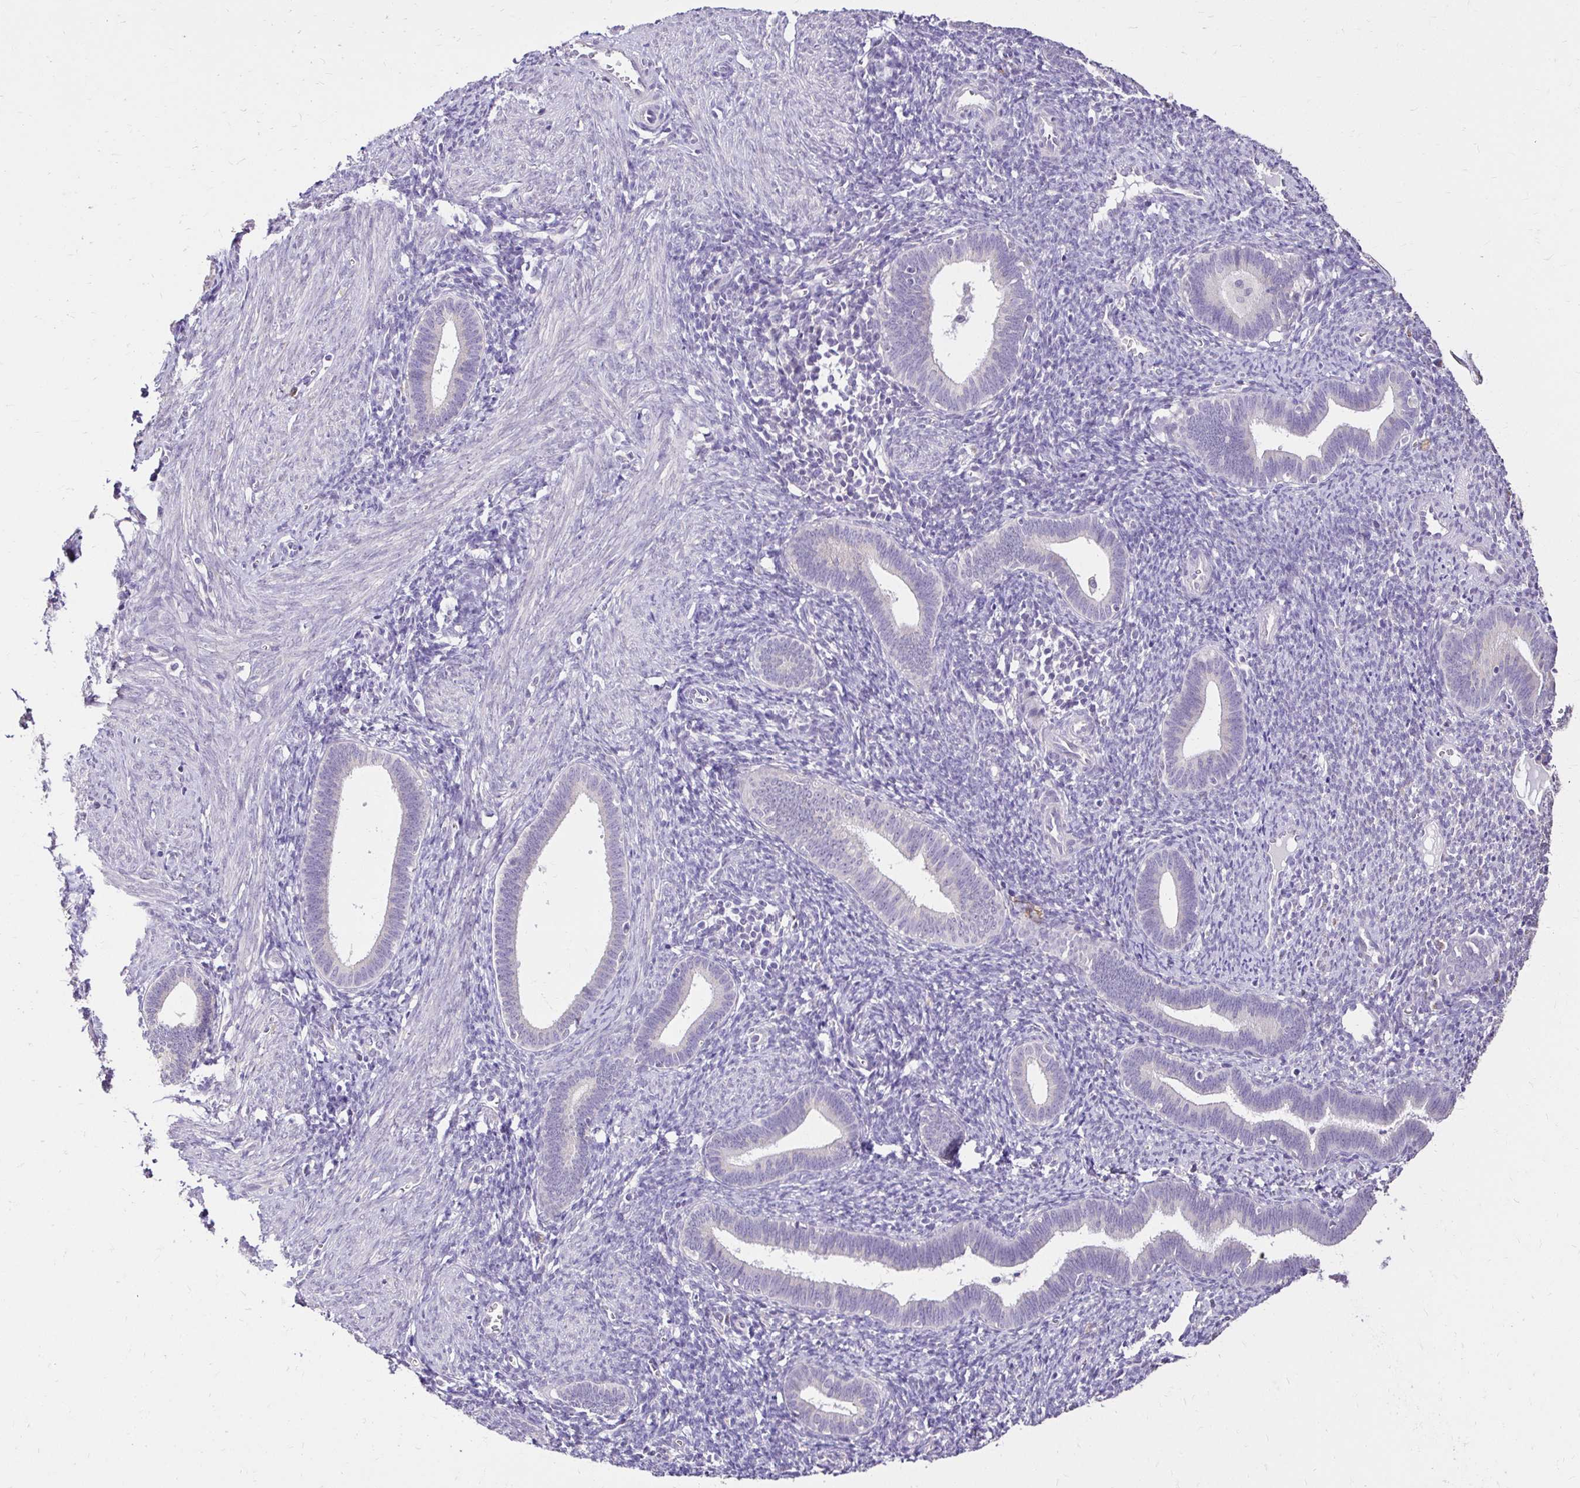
{"staining": {"intensity": "negative", "quantity": "none", "location": "none"}, "tissue": "endometrium", "cell_type": "Cells in endometrial stroma", "image_type": "normal", "snomed": [{"axis": "morphology", "description": "Normal tissue, NOS"}, {"axis": "topography", "description": "Endometrium"}], "caption": "Endometrium stained for a protein using immunohistochemistry displays no staining cells in endometrial stroma.", "gene": "KIAA1210", "patient": {"sex": "female", "age": 41}}